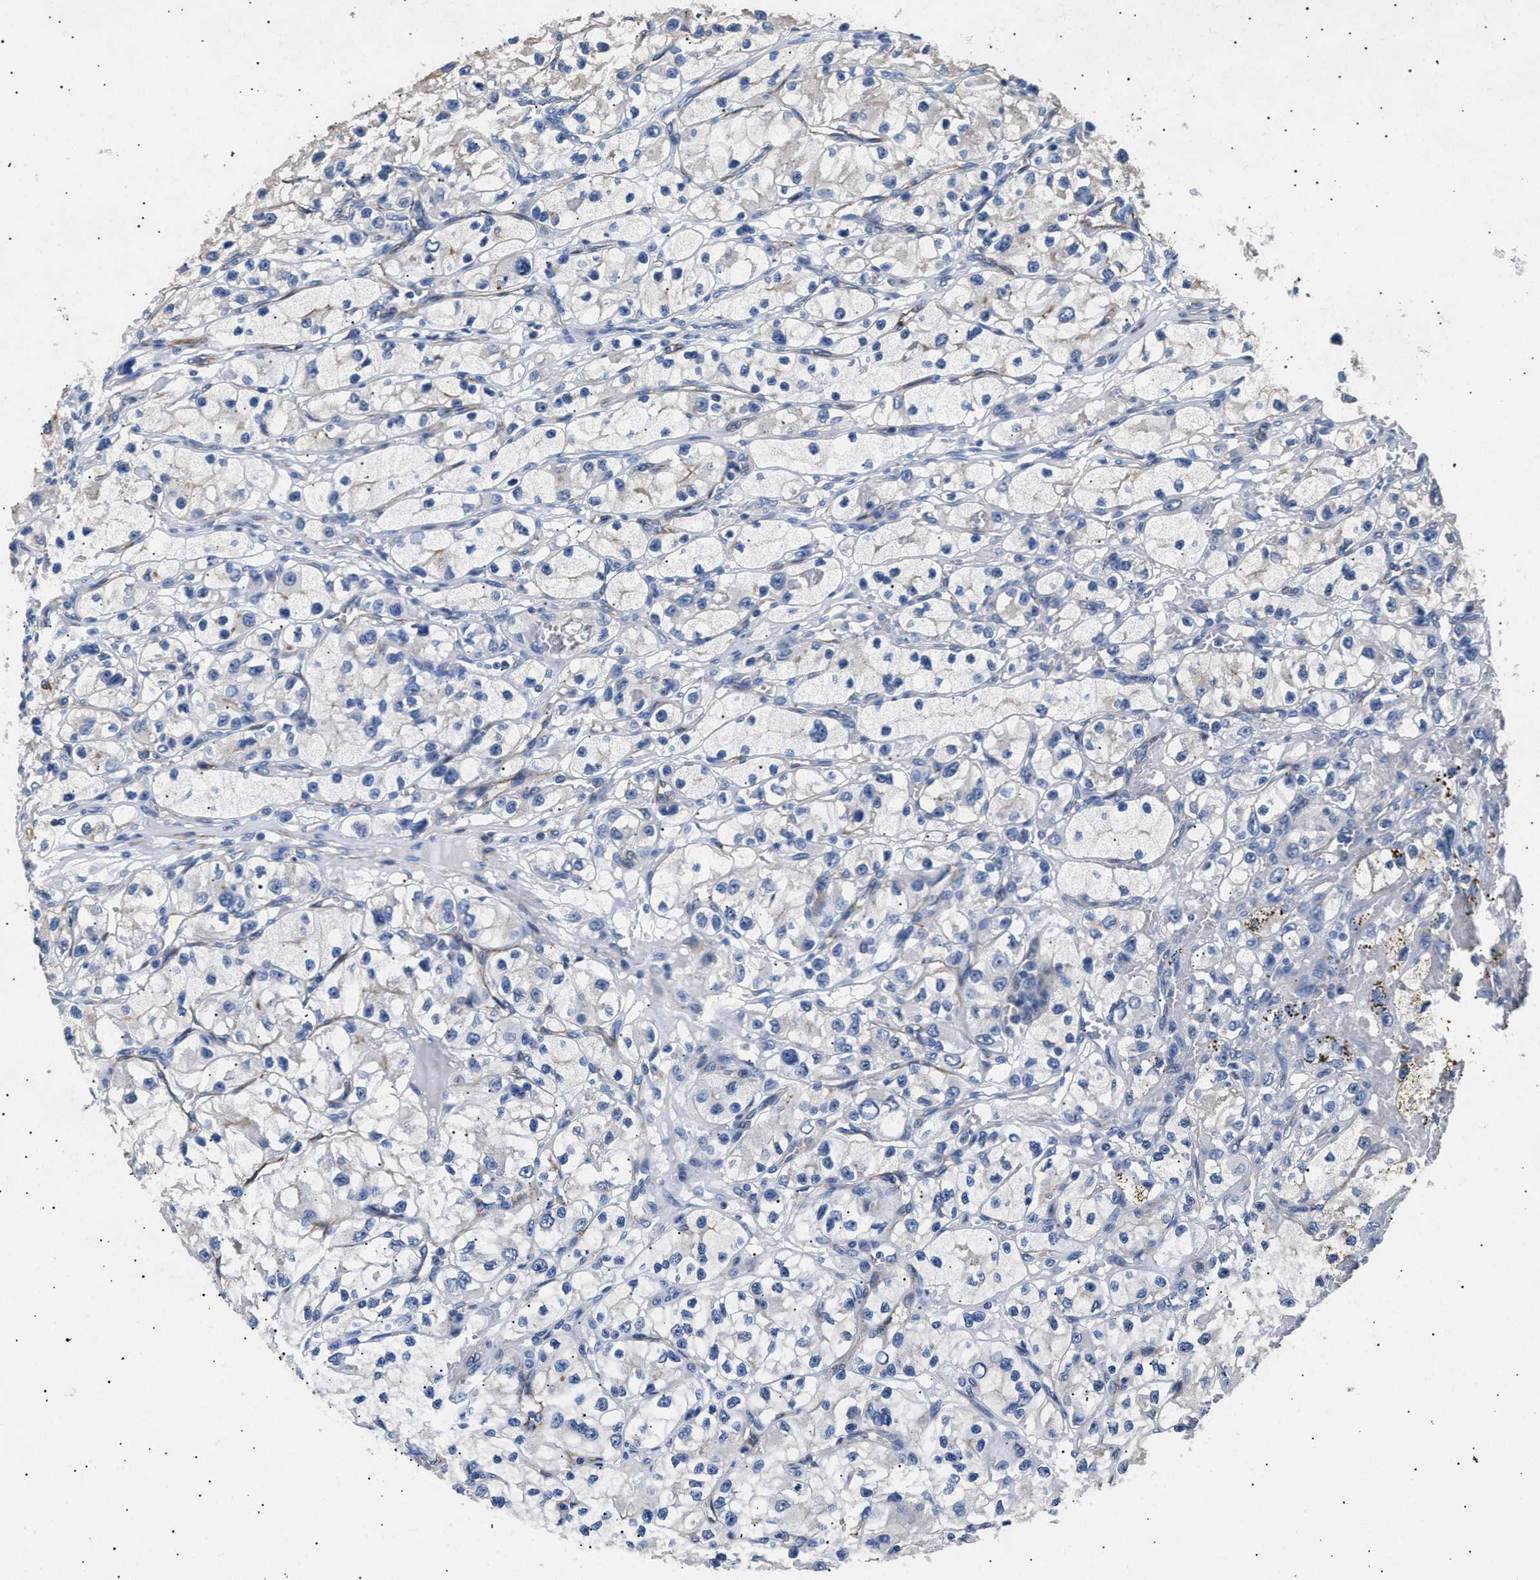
{"staining": {"intensity": "negative", "quantity": "none", "location": "none"}, "tissue": "renal cancer", "cell_type": "Tumor cells", "image_type": "cancer", "snomed": [{"axis": "morphology", "description": "Adenocarcinoma, NOS"}, {"axis": "topography", "description": "Kidney"}], "caption": "High magnification brightfield microscopy of renal cancer (adenocarcinoma) stained with DAB (brown) and counterstained with hematoxylin (blue): tumor cells show no significant staining. The staining was performed using DAB (3,3'-diaminobenzidine) to visualize the protein expression in brown, while the nuclei were stained in blue with hematoxylin (Magnification: 20x).", "gene": "HEMGN", "patient": {"sex": "female", "age": 57}}